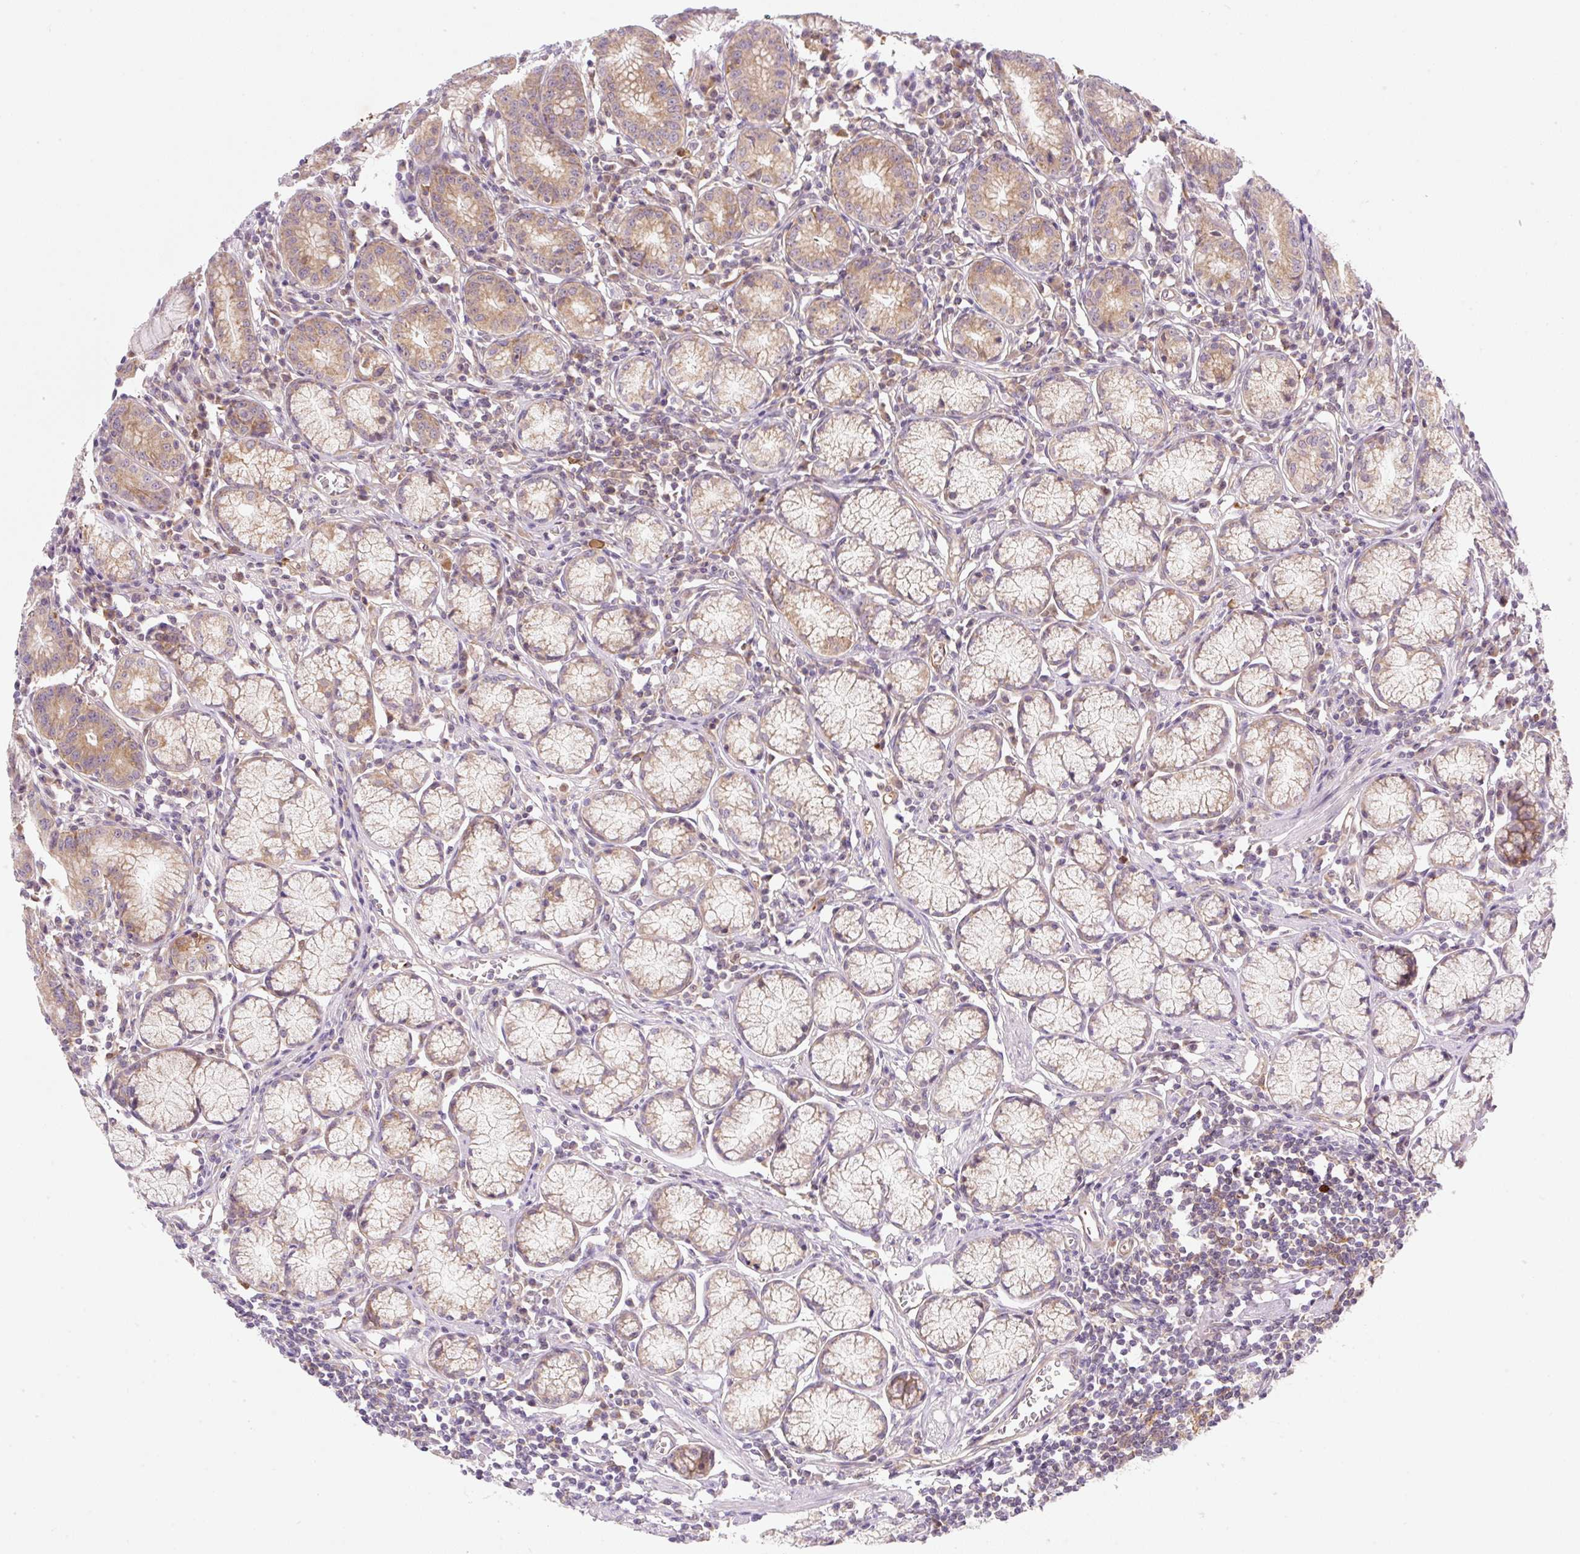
{"staining": {"intensity": "weak", "quantity": ">75%", "location": "cytoplasmic/membranous"}, "tissue": "stomach", "cell_type": "Glandular cells", "image_type": "normal", "snomed": [{"axis": "morphology", "description": "Normal tissue, NOS"}, {"axis": "topography", "description": "Stomach"}], "caption": "The immunohistochemical stain highlights weak cytoplasmic/membranous staining in glandular cells of benign stomach.", "gene": "OMA1", "patient": {"sex": "male", "age": 55}}